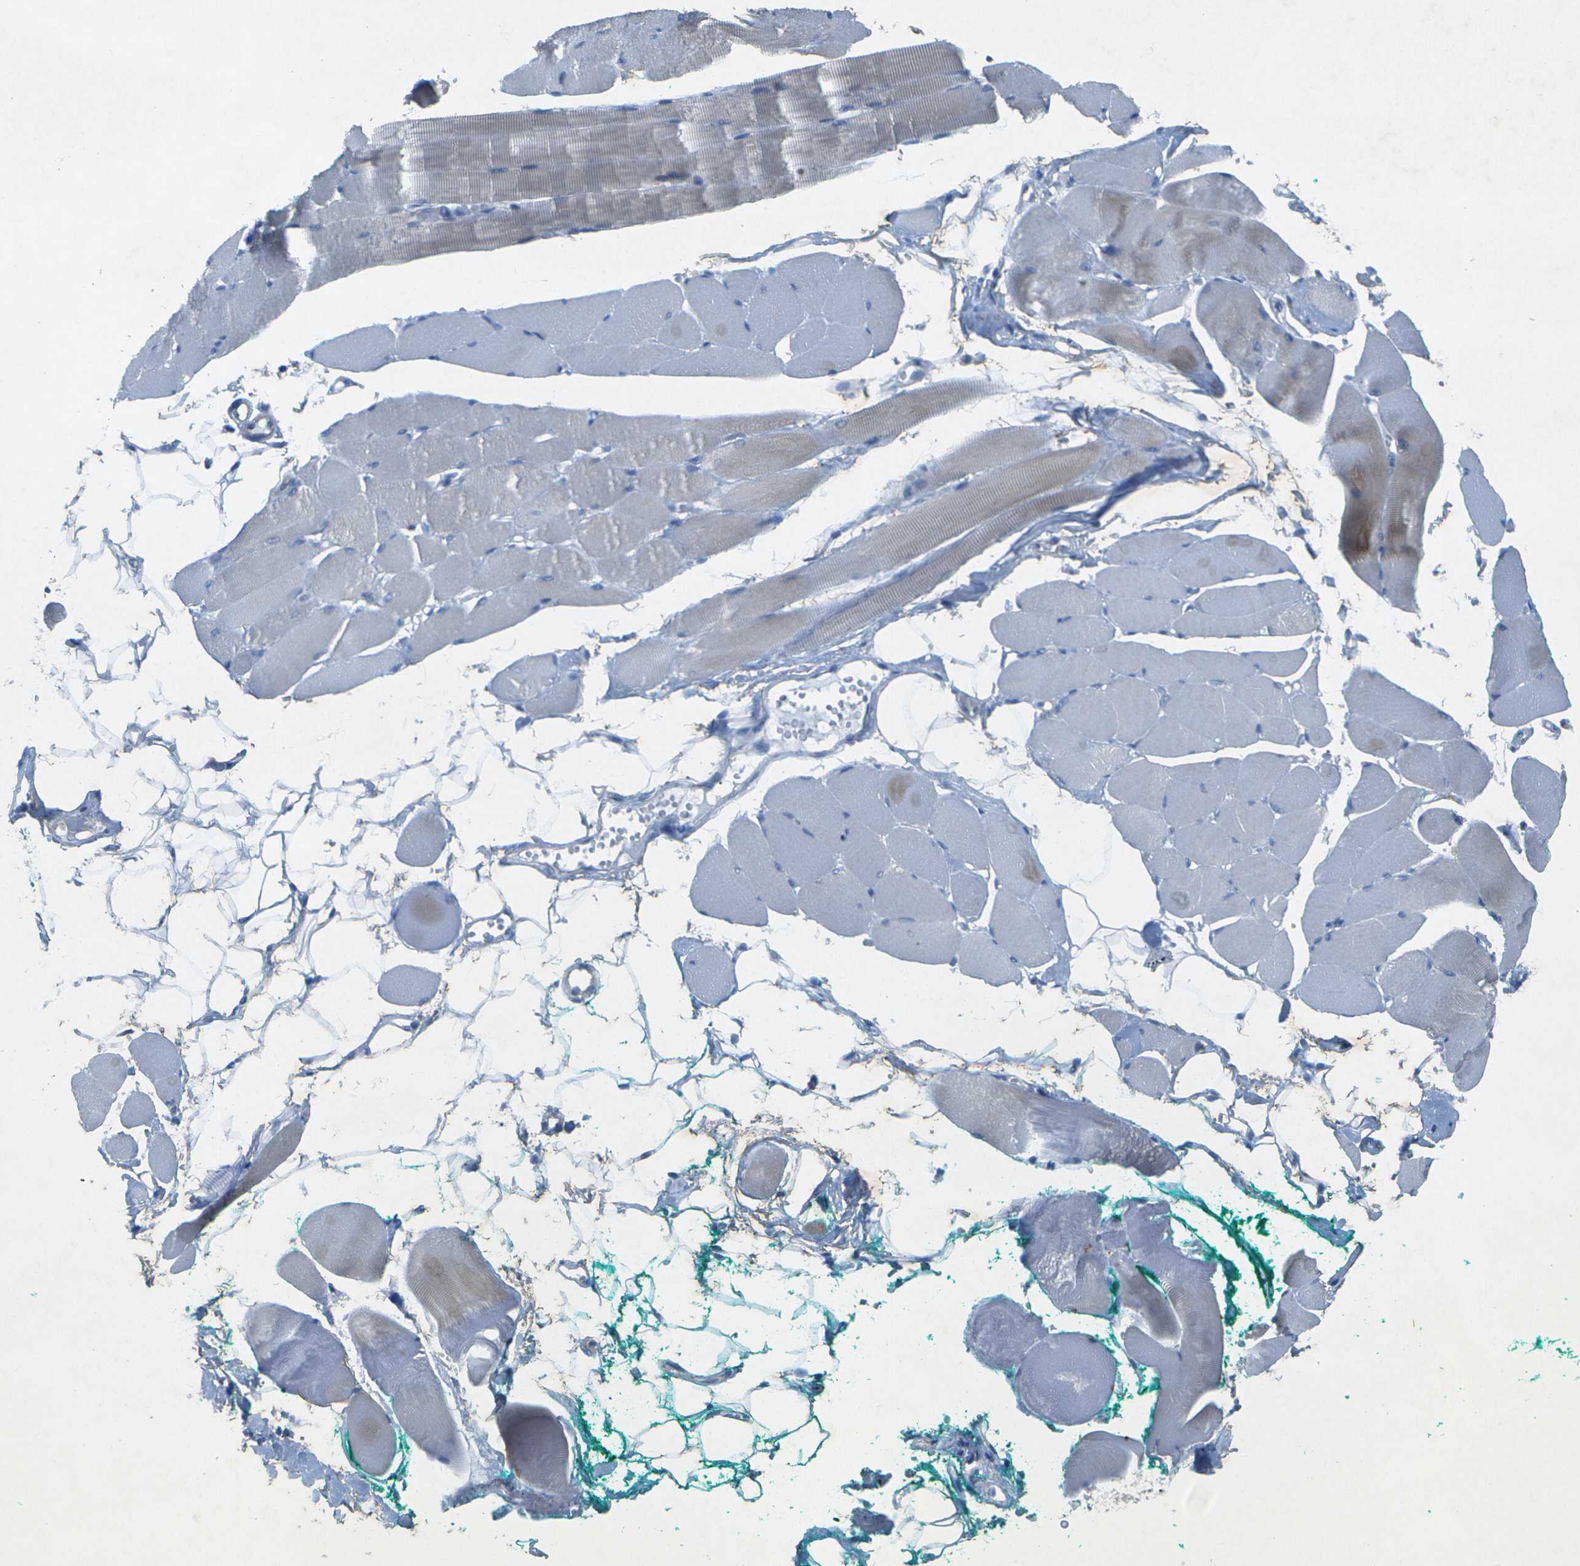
{"staining": {"intensity": "weak", "quantity": "<25%", "location": "cytoplasmic/membranous"}, "tissue": "skeletal muscle", "cell_type": "Myocytes", "image_type": "normal", "snomed": [{"axis": "morphology", "description": "Normal tissue, NOS"}, {"axis": "topography", "description": "Skeletal muscle"}, {"axis": "topography", "description": "Peripheral nerve tissue"}], "caption": "The image shows no significant expression in myocytes of skeletal muscle.", "gene": "WNK2", "patient": {"sex": "female", "age": 84}}